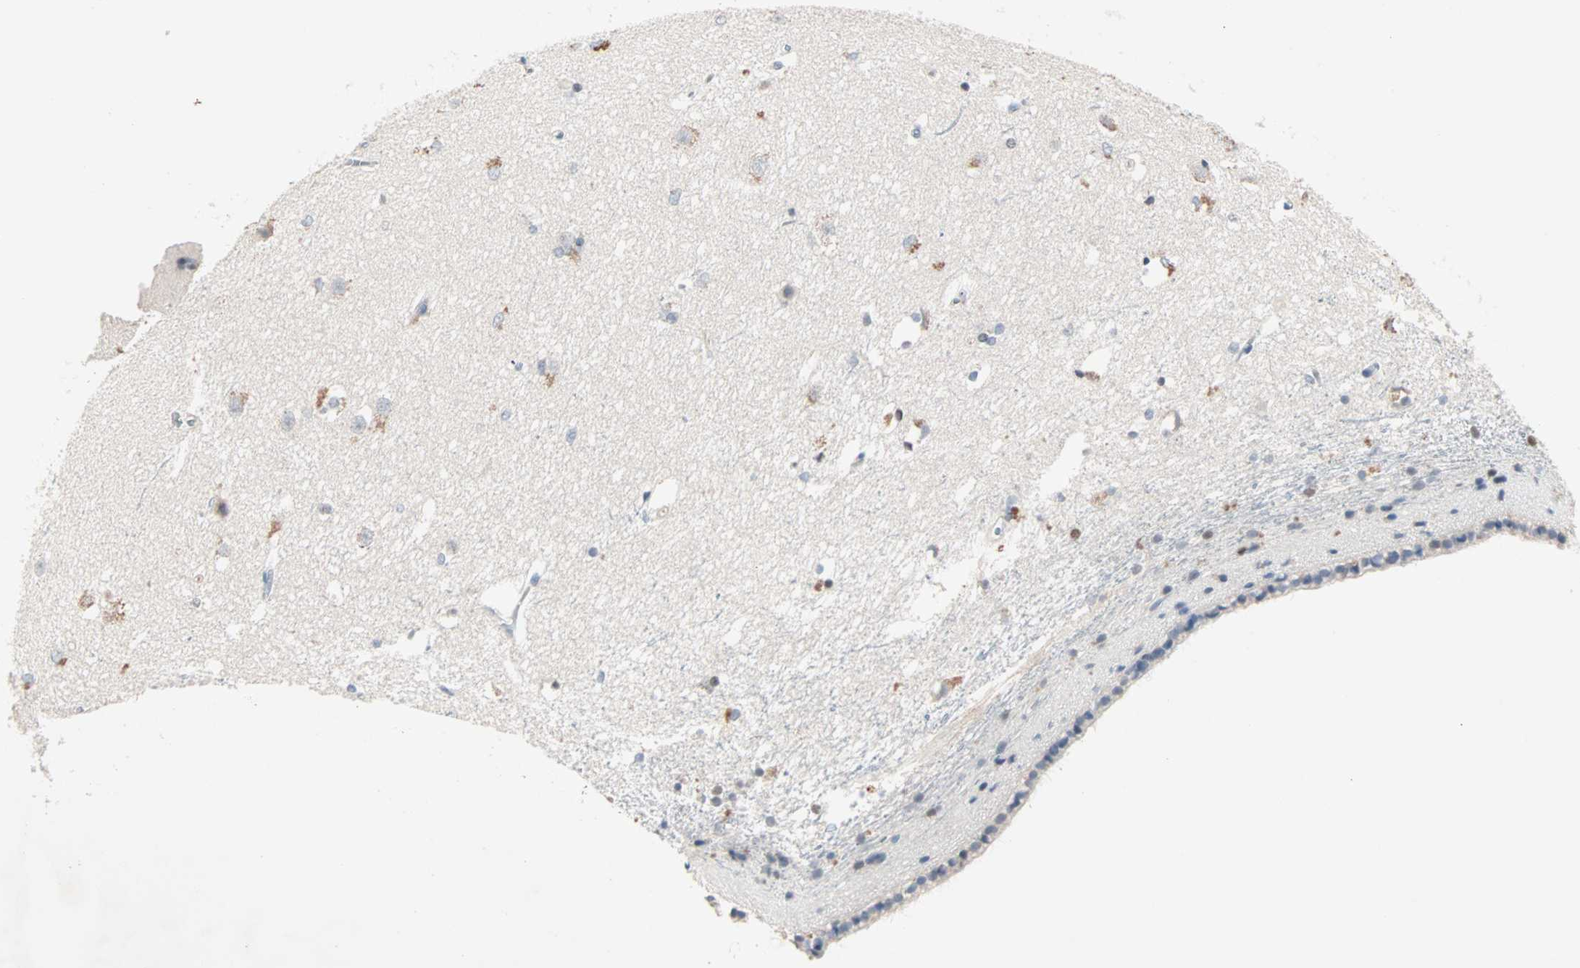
{"staining": {"intensity": "moderate", "quantity": "<25%", "location": "nuclear"}, "tissue": "caudate", "cell_type": "Glial cells", "image_type": "normal", "snomed": [{"axis": "morphology", "description": "Normal tissue, NOS"}, {"axis": "topography", "description": "Lateral ventricle wall"}], "caption": "An immunohistochemistry micrograph of unremarkable tissue is shown. Protein staining in brown labels moderate nuclear positivity in caudate within glial cells. Nuclei are stained in blue.", "gene": "CCNE2", "patient": {"sex": "female", "age": 19}}